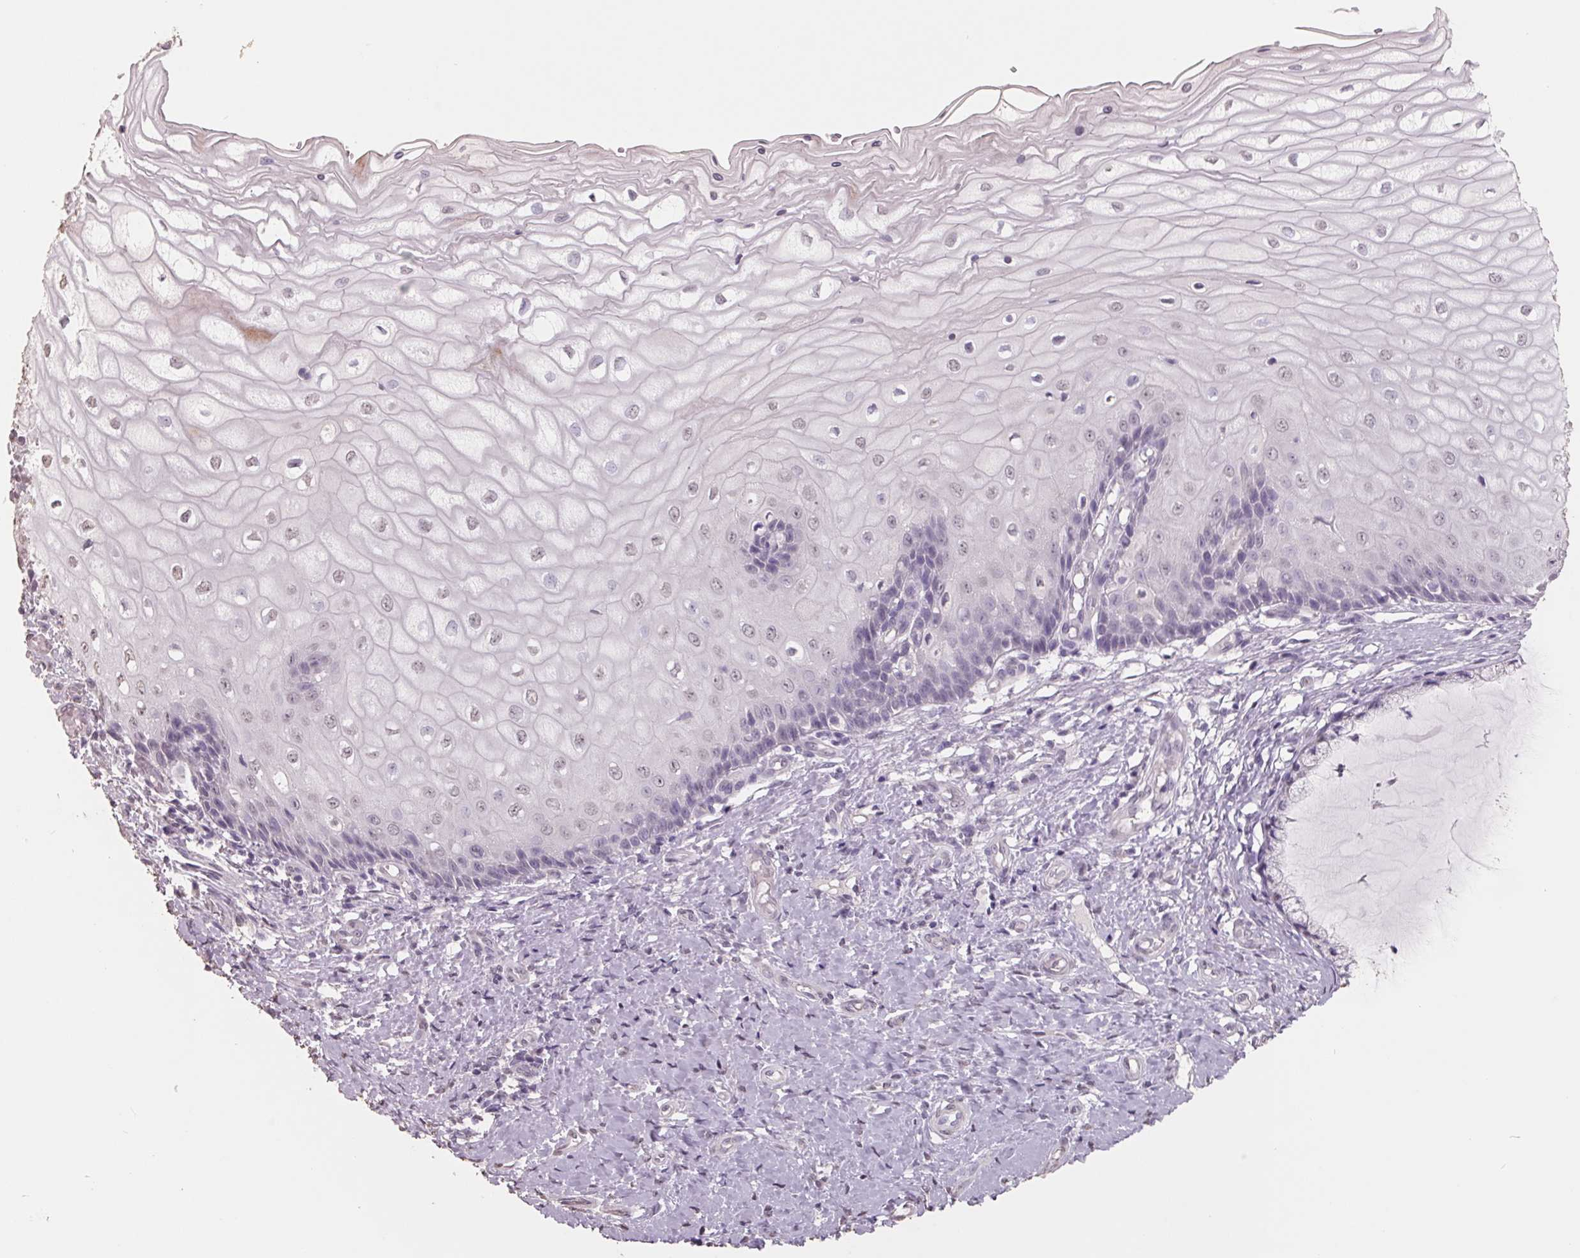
{"staining": {"intensity": "negative", "quantity": "none", "location": "none"}, "tissue": "cervix", "cell_type": "Glandular cells", "image_type": "normal", "snomed": [{"axis": "morphology", "description": "Normal tissue, NOS"}, {"axis": "topography", "description": "Cervix"}], "caption": "A high-resolution photomicrograph shows immunohistochemistry staining of normal cervix, which shows no significant positivity in glandular cells. (DAB (3,3'-diaminobenzidine) IHC with hematoxylin counter stain).", "gene": "FTCD", "patient": {"sex": "female", "age": 37}}